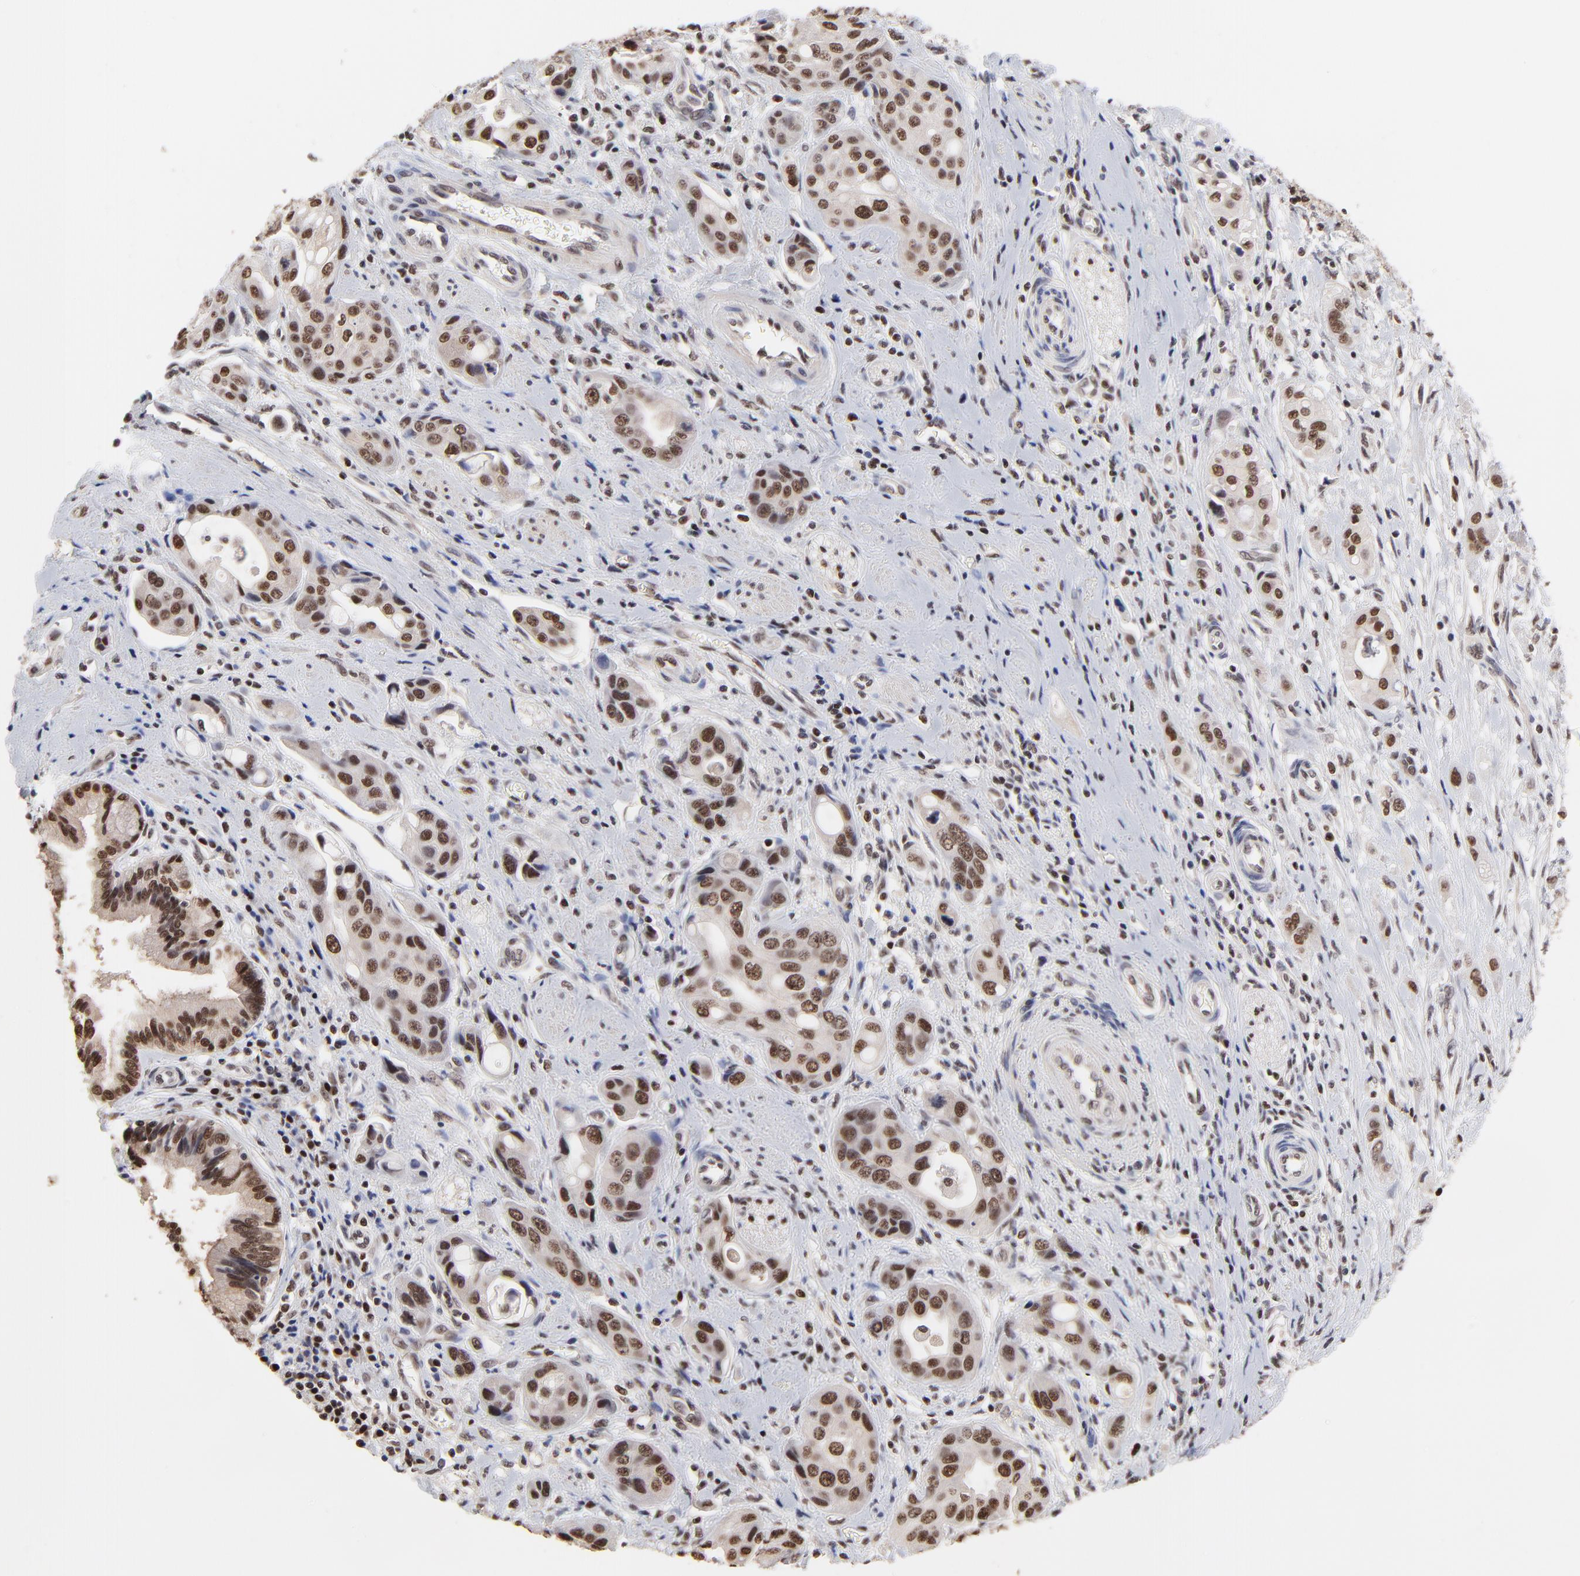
{"staining": {"intensity": "strong", "quantity": ">75%", "location": "nuclear"}, "tissue": "pancreatic cancer", "cell_type": "Tumor cells", "image_type": "cancer", "snomed": [{"axis": "morphology", "description": "Adenocarcinoma, NOS"}, {"axis": "topography", "description": "Pancreas"}], "caption": "Human pancreatic cancer (adenocarcinoma) stained with a brown dye demonstrates strong nuclear positive staining in about >75% of tumor cells.", "gene": "DSN1", "patient": {"sex": "female", "age": 60}}